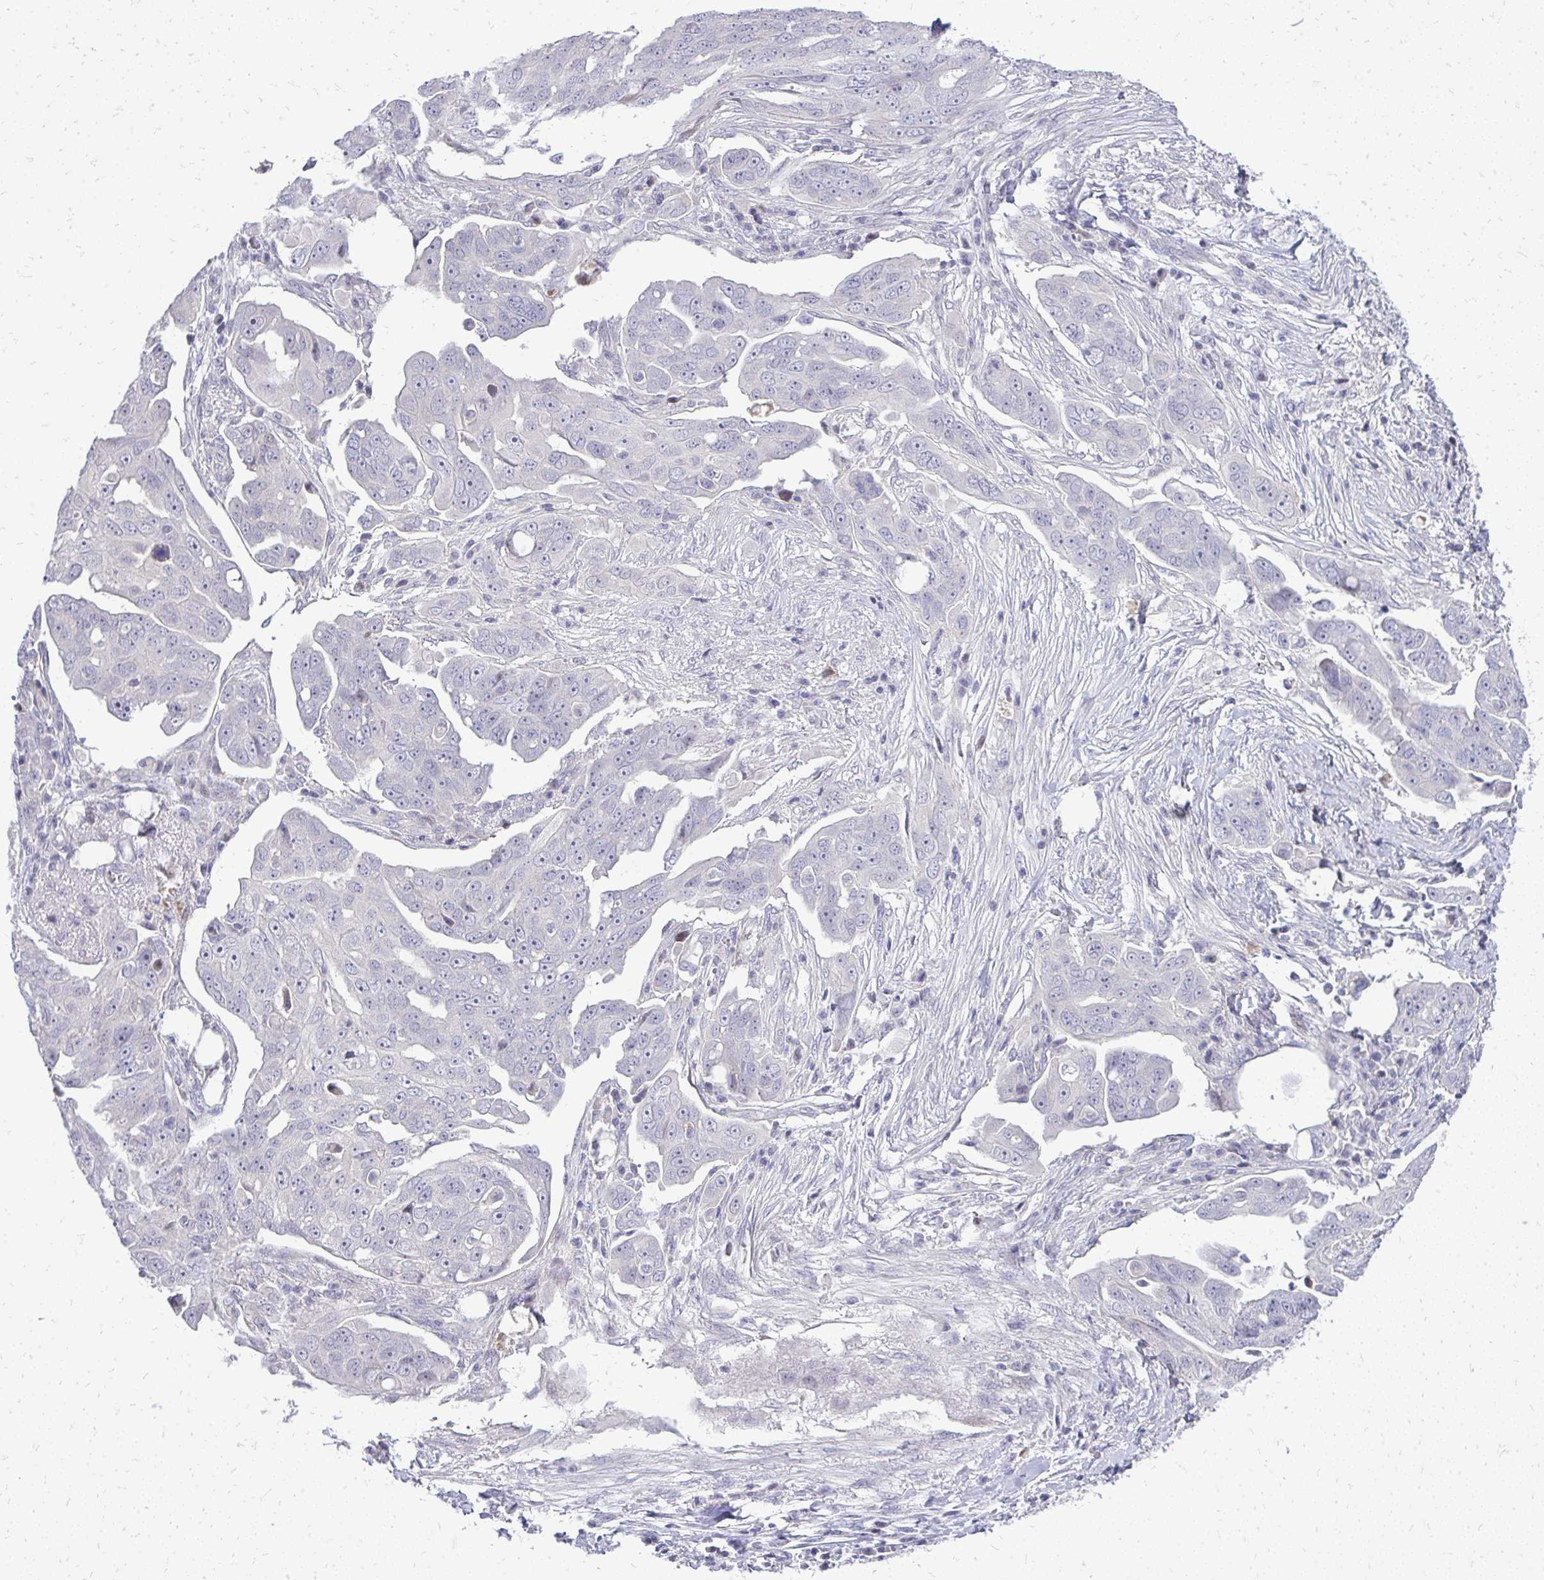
{"staining": {"intensity": "negative", "quantity": "none", "location": "none"}, "tissue": "ovarian cancer", "cell_type": "Tumor cells", "image_type": "cancer", "snomed": [{"axis": "morphology", "description": "Carcinoma, endometroid"}, {"axis": "topography", "description": "Ovary"}], "caption": "A histopathology image of ovarian endometroid carcinoma stained for a protein displays no brown staining in tumor cells.", "gene": "OR8D1", "patient": {"sex": "female", "age": 70}}